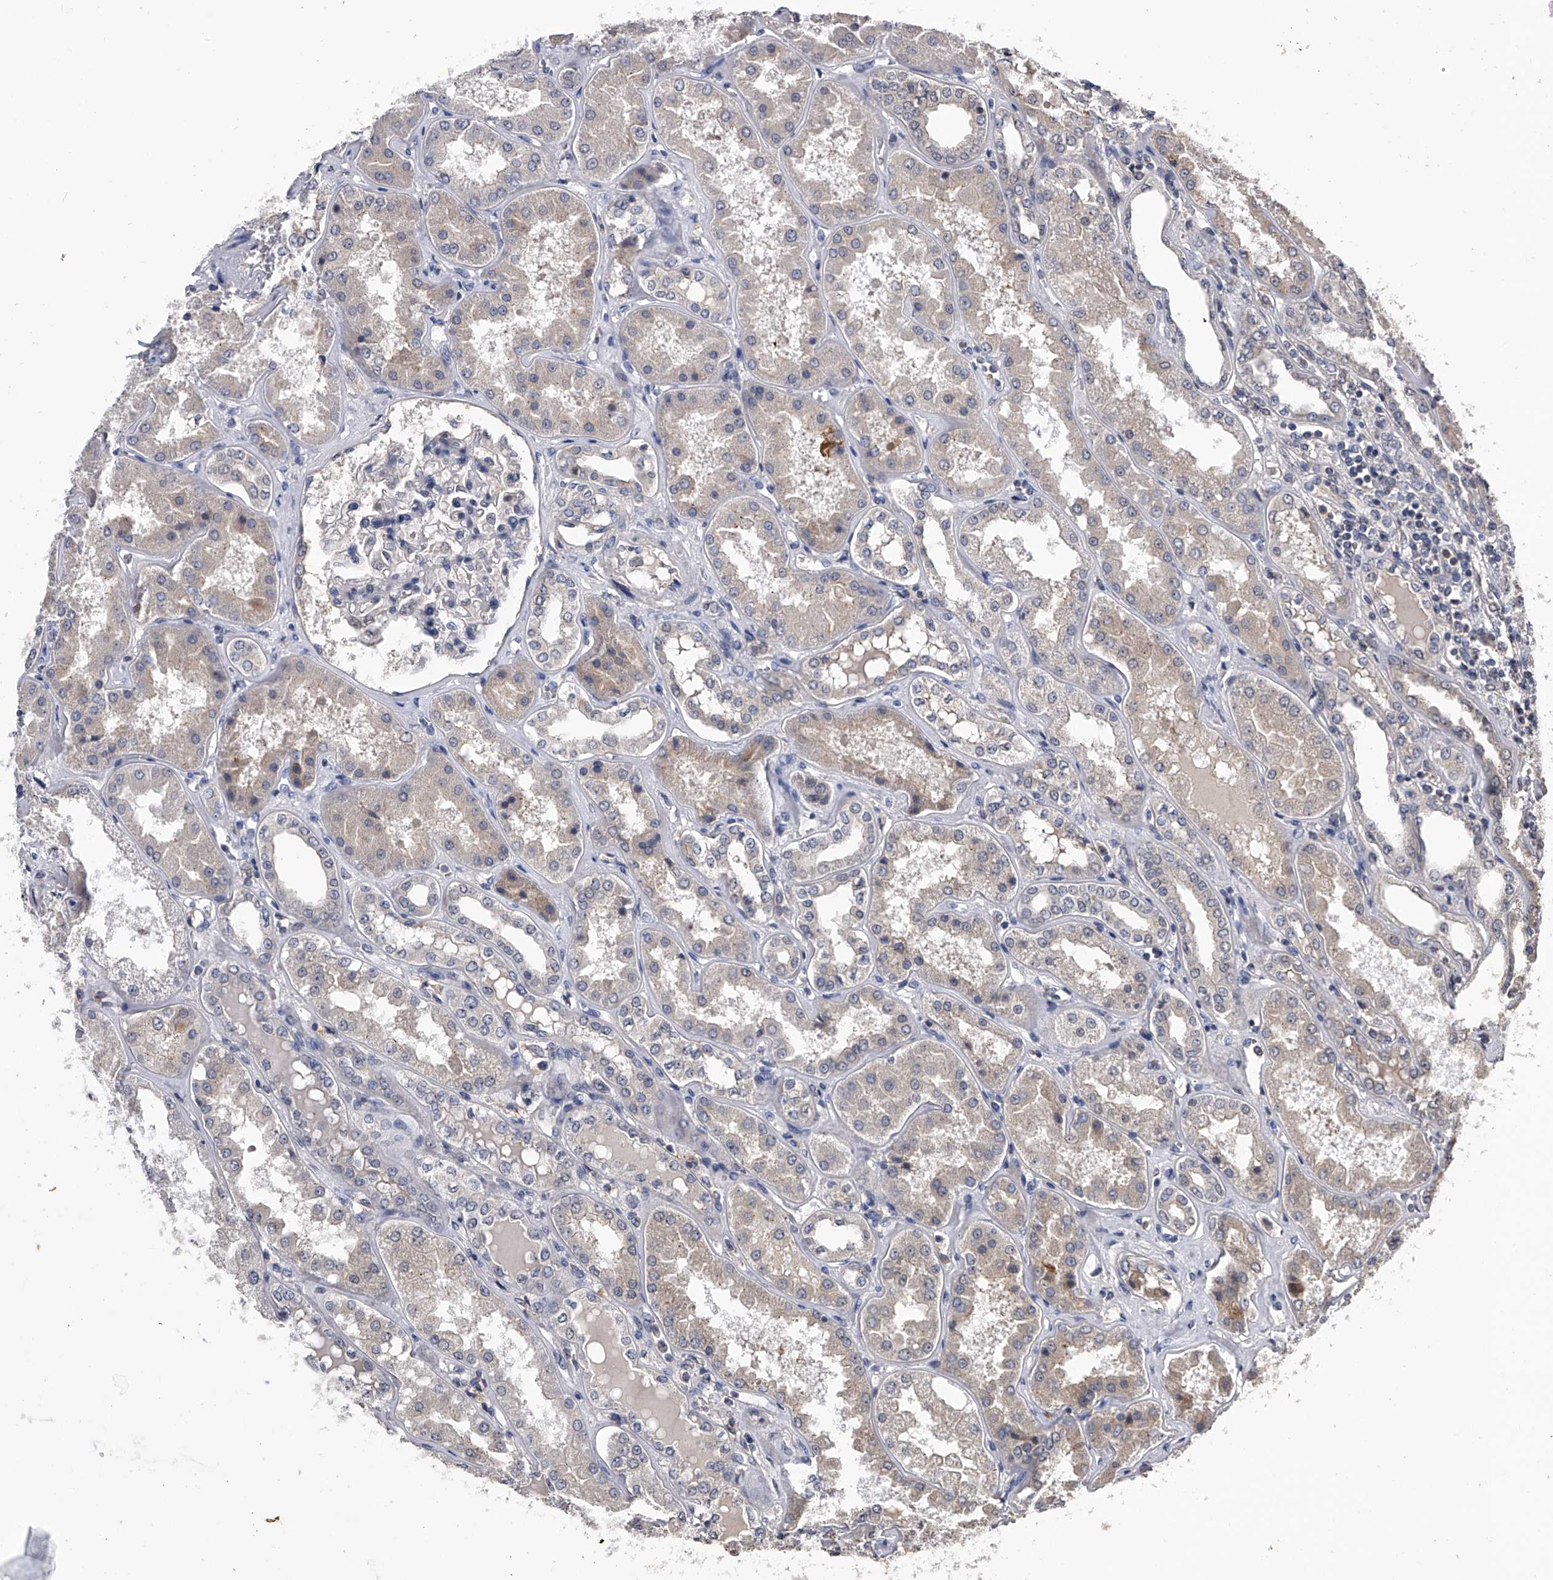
{"staining": {"intensity": "negative", "quantity": "none", "location": "none"}, "tissue": "kidney", "cell_type": "Cells in glomeruli", "image_type": "normal", "snomed": [{"axis": "morphology", "description": "Normal tissue, NOS"}, {"axis": "topography", "description": "Kidney"}], "caption": "An image of kidney stained for a protein reveals no brown staining in cells in glomeruli.", "gene": "EFCAB7", "patient": {"sex": "female", "age": 56}}